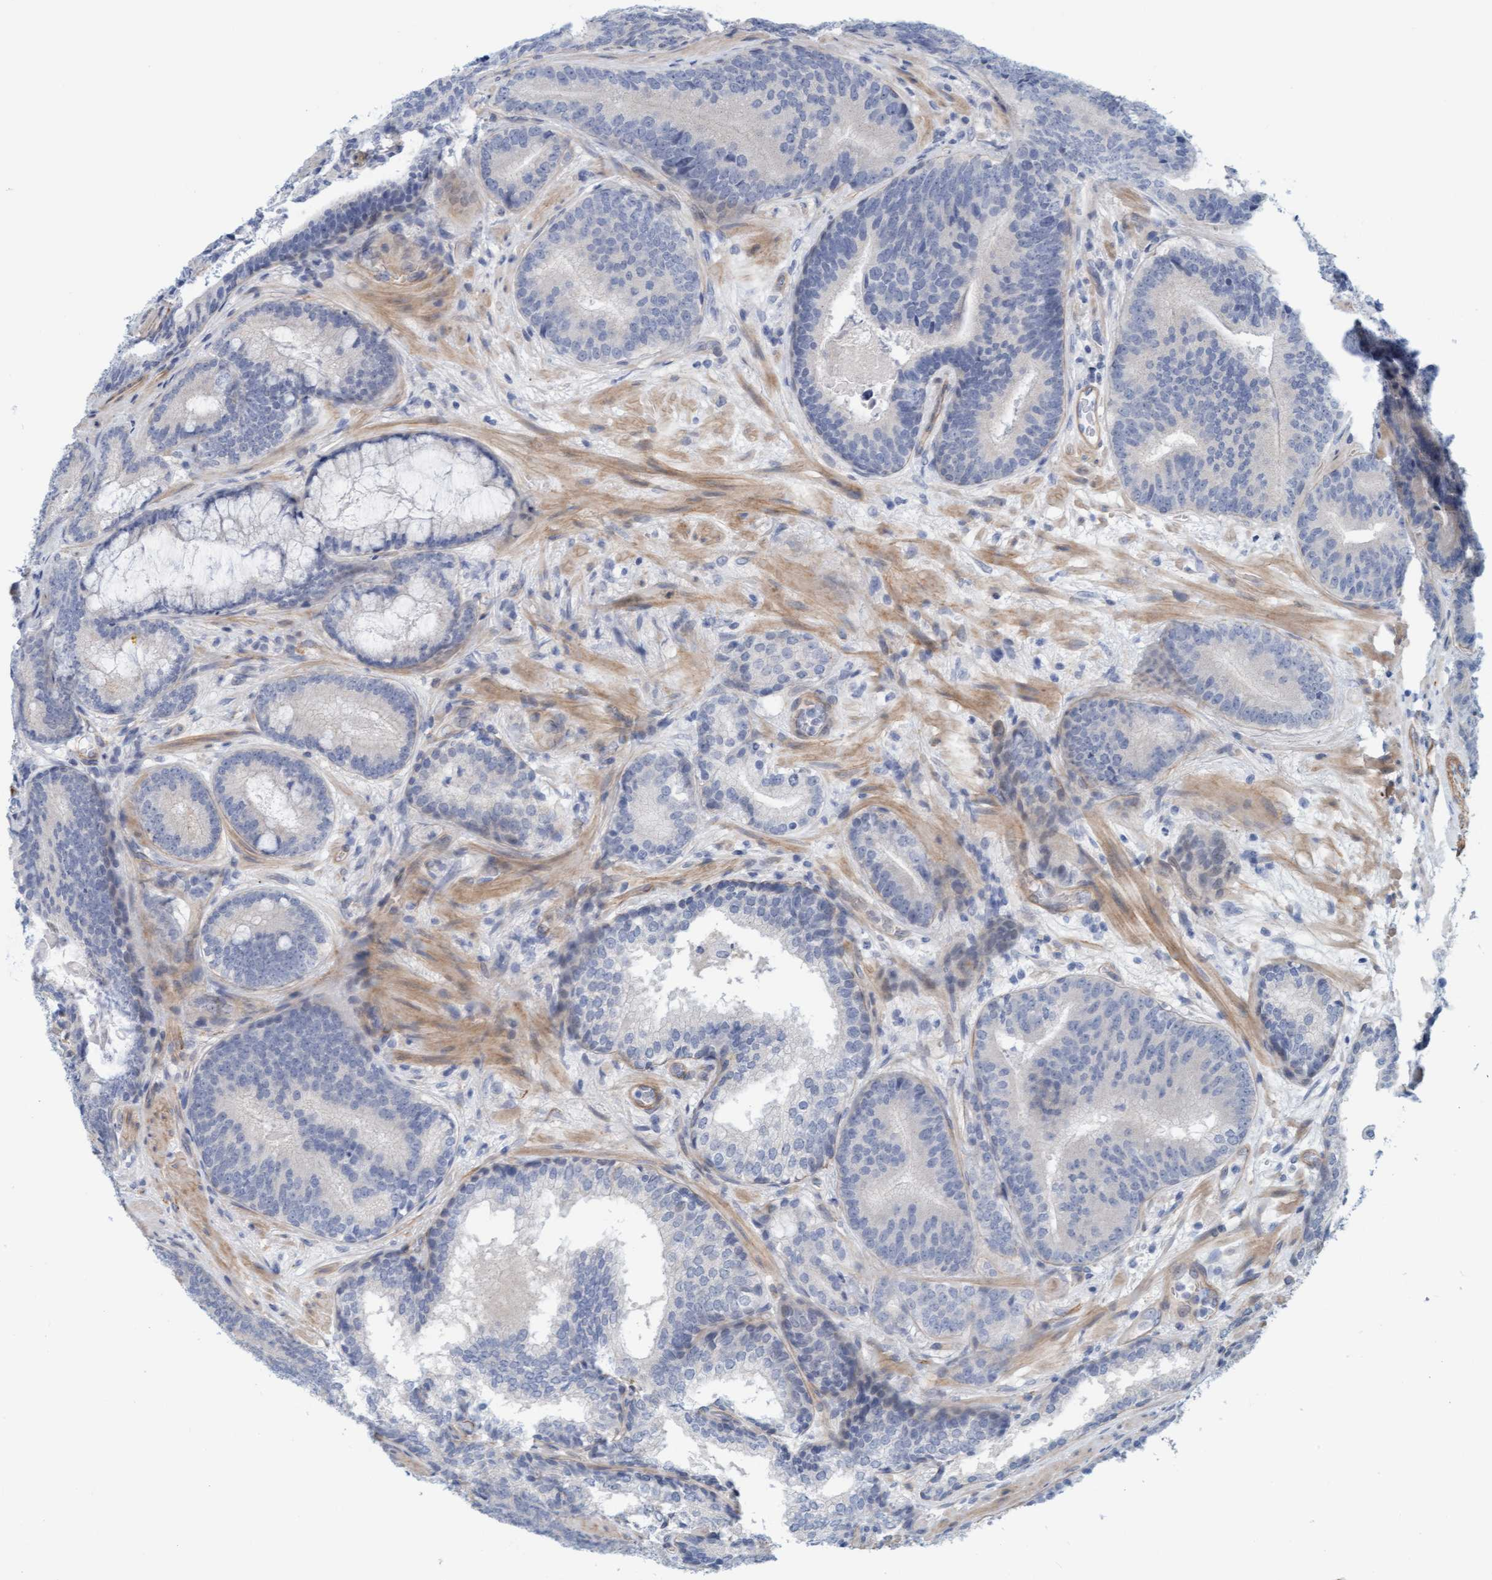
{"staining": {"intensity": "negative", "quantity": "none", "location": "none"}, "tissue": "prostate cancer", "cell_type": "Tumor cells", "image_type": "cancer", "snomed": [{"axis": "morphology", "description": "Adenocarcinoma, High grade"}, {"axis": "topography", "description": "Prostate"}], "caption": "The image exhibits no significant expression in tumor cells of prostate cancer (adenocarcinoma (high-grade)).", "gene": "TSTD2", "patient": {"sex": "male", "age": 55}}